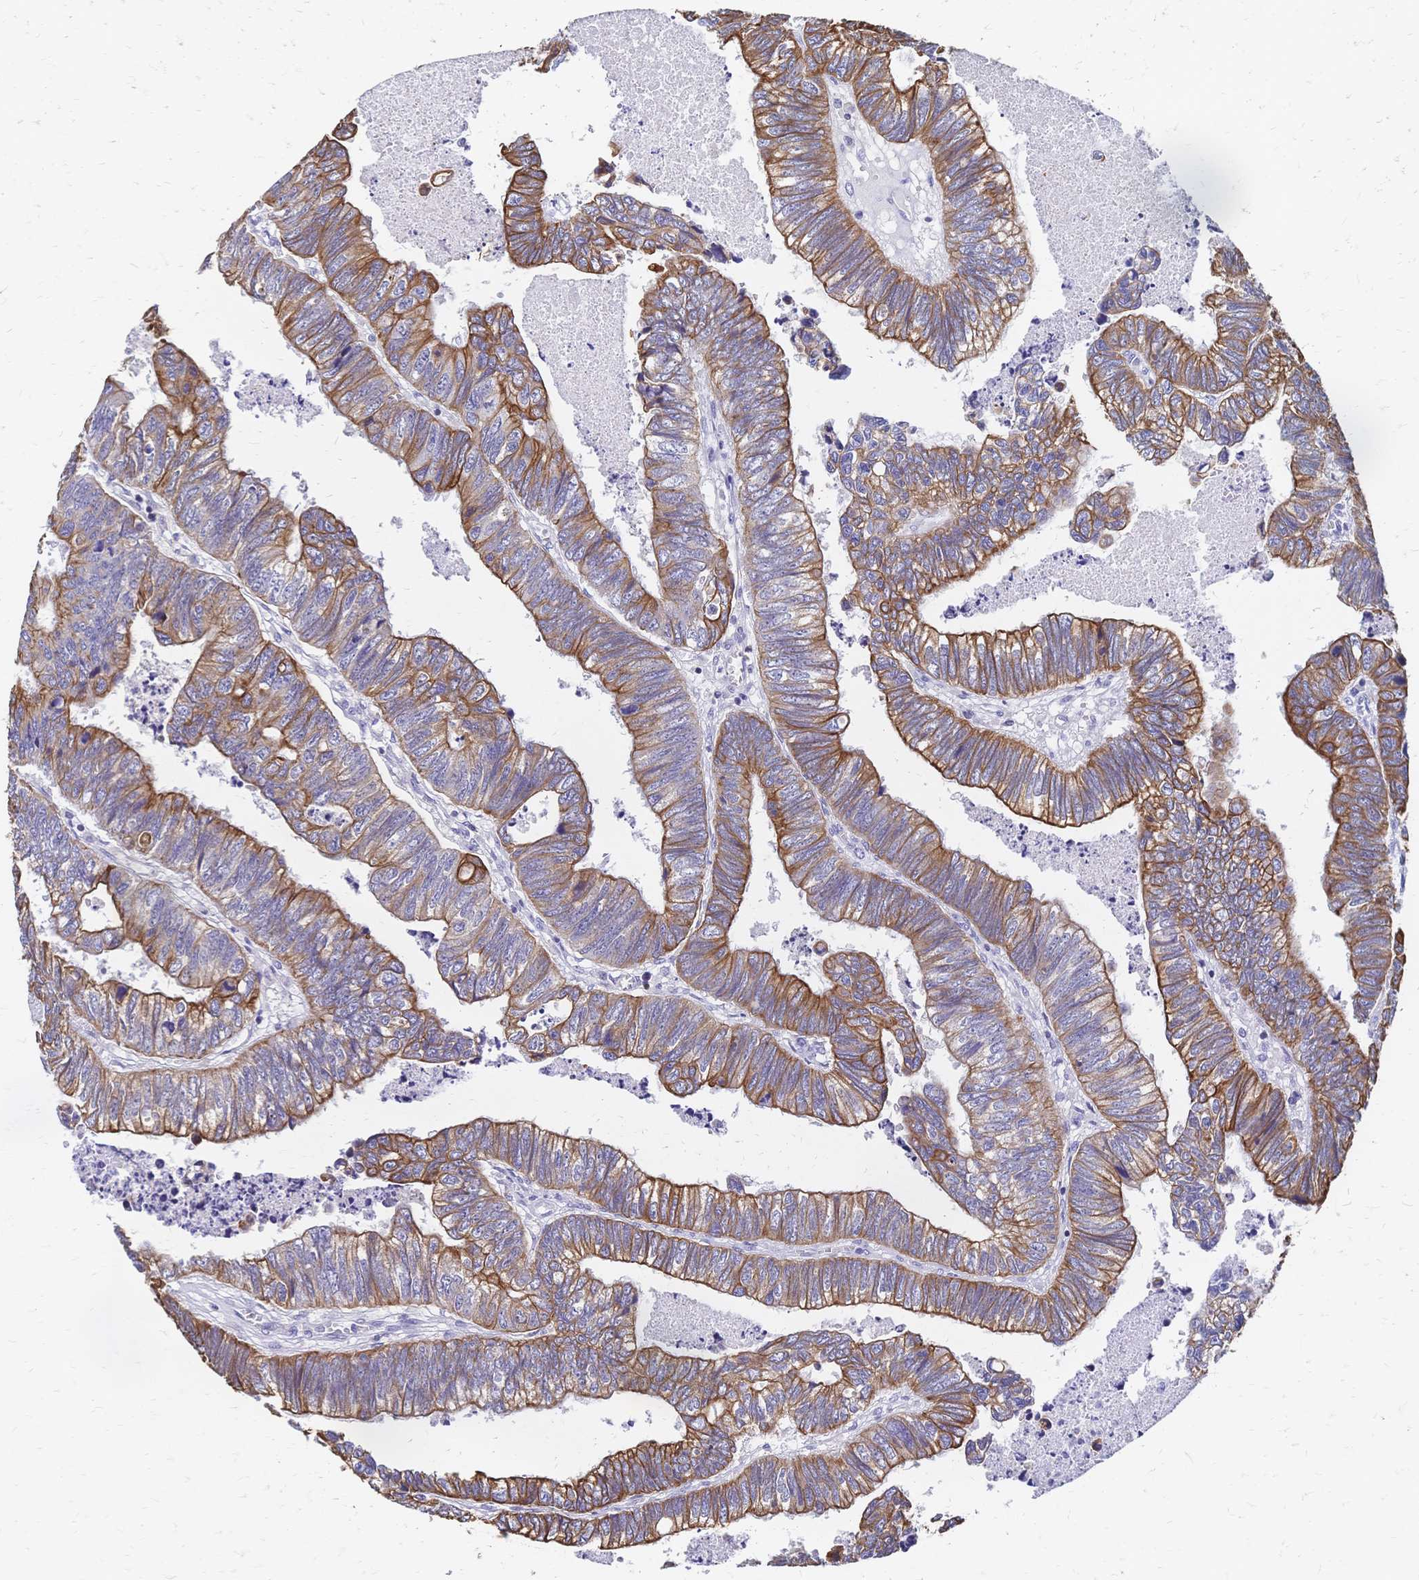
{"staining": {"intensity": "strong", "quantity": ">75%", "location": "cytoplasmic/membranous"}, "tissue": "colorectal cancer", "cell_type": "Tumor cells", "image_type": "cancer", "snomed": [{"axis": "morphology", "description": "Adenocarcinoma, NOS"}, {"axis": "topography", "description": "Colon"}], "caption": "Immunohistochemical staining of colorectal cancer (adenocarcinoma) reveals high levels of strong cytoplasmic/membranous expression in approximately >75% of tumor cells. The staining was performed using DAB (3,3'-diaminobenzidine), with brown indicating positive protein expression. Nuclei are stained blue with hematoxylin.", "gene": "DTNB", "patient": {"sex": "male", "age": 62}}